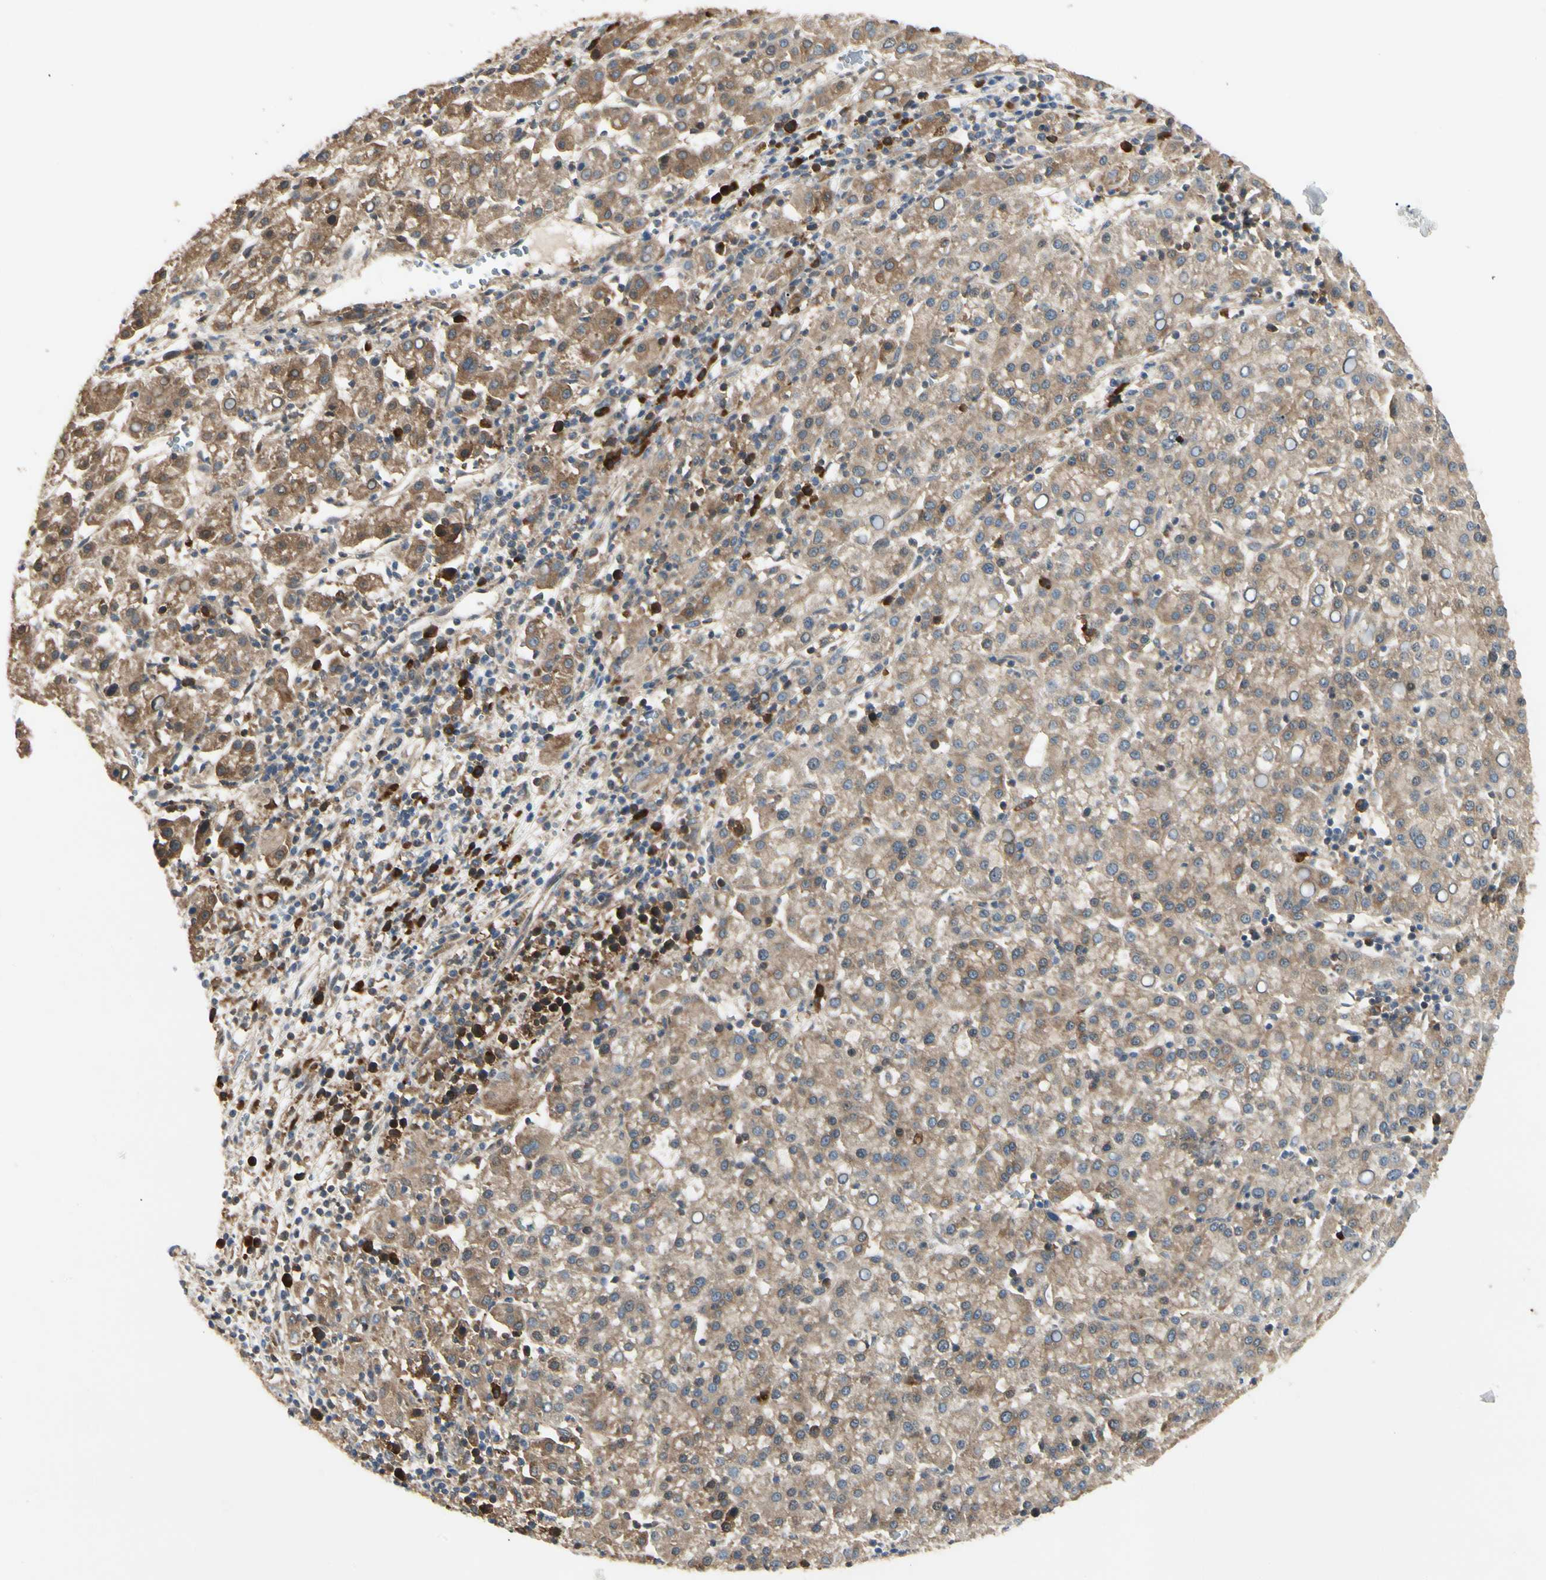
{"staining": {"intensity": "strong", "quantity": ">75%", "location": "cytoplasmic/membranous,nuclear"}, "tissue": "liver cancer", "cell_type": "Tumor cells", "image_type": "cancer", "snomed": [{"axis": "morphology", "description": "Carcinoma, Hepatocellular, NOS"}, {"axis": "topography", "description": "Liver"}], "caption": "Protein analysis of liver cancer tissue demonstrates strong cytoplasmic/membranous and nuclear expression in about >75% of tumor cells.", "gene": "NME1-NME2", "patient": {"sex": "female", "age": 58}}